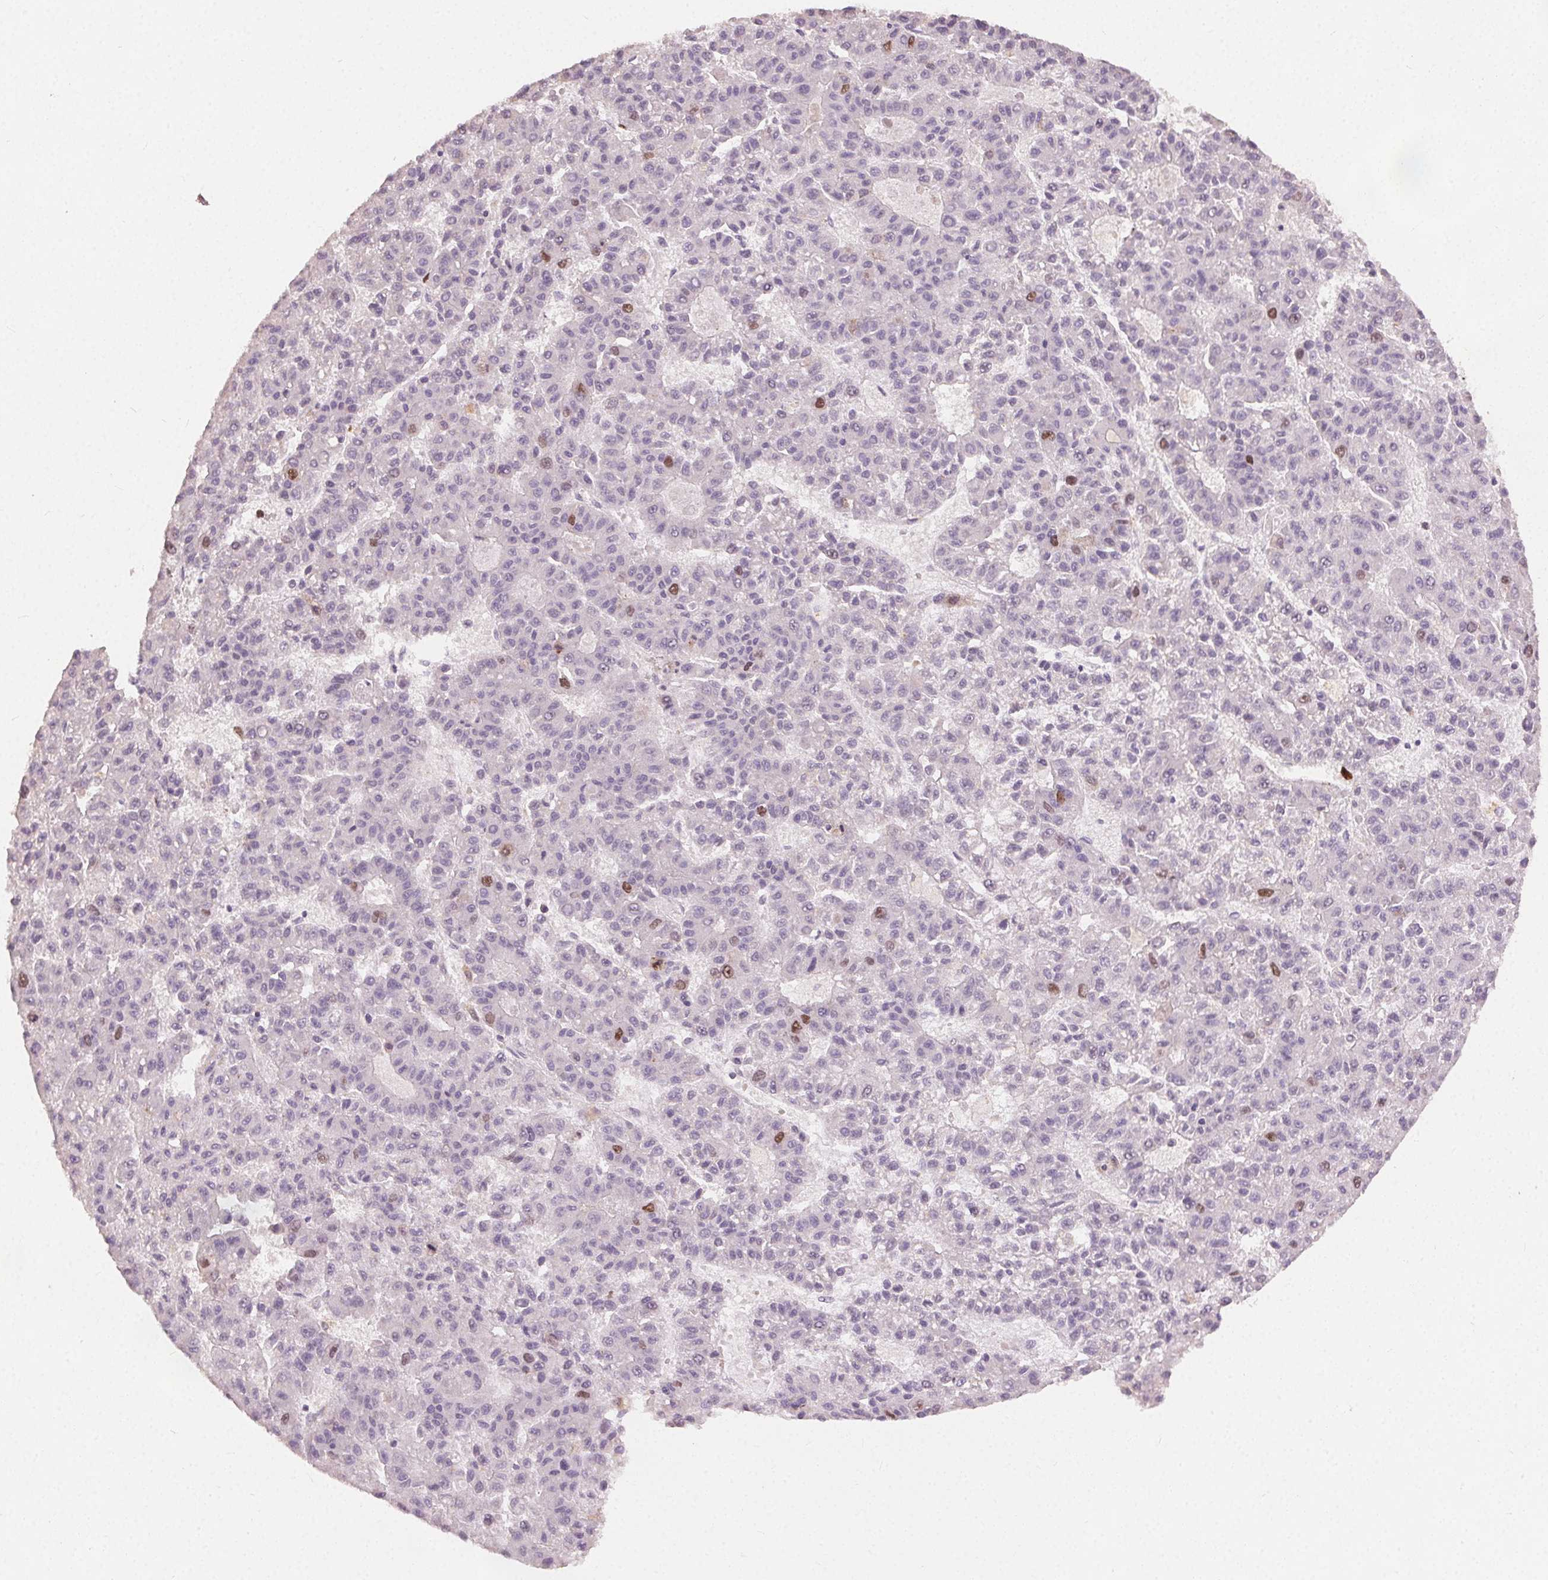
{"staining": {"intensity": "moderate", "quantity": "<25%", "location": "nuclear"}, "tissue": "liver cancer", "cell_type": "Tumor cells", "image_type": "cancer", "snomed": [{"axis": "morphology", "description": "Carcinoma, Hepatocellular, NOS"}, {"axis": "topography", "description": "Liver"}], "caption": "Liver hepatocellular carcinoma stained with IHC reveals moderate nuclear positivity in approximately <25% of tumor cells. Immunohistochemistry stains the protein of interest in brown and the nuclei are stained blue.", "gene": "ANLN", "patient": {"sex": "male", "age": 70}}